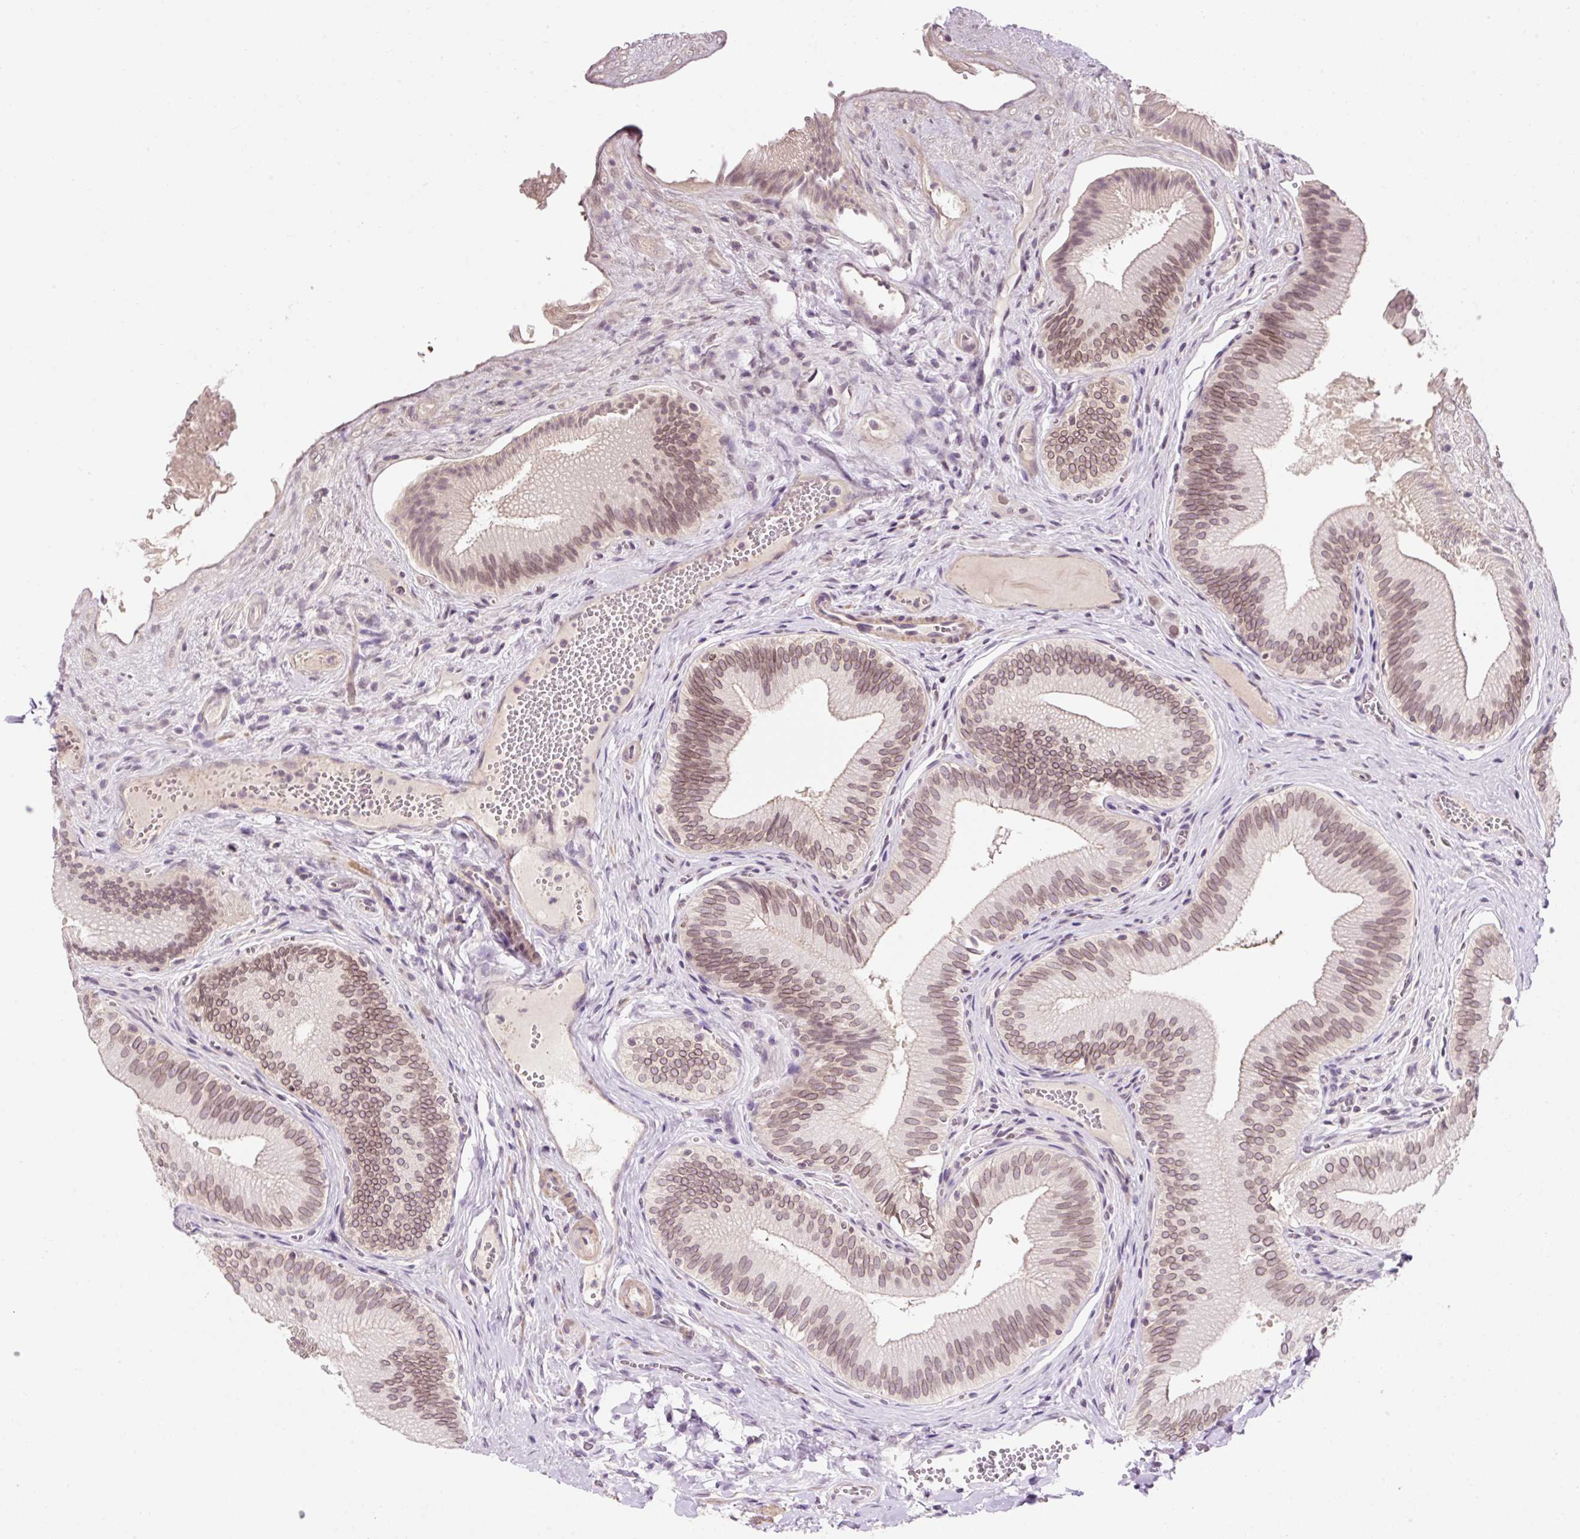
{"staining": {"intensity": "moderate", "quantity": ">75%", "location": "cytoplasmic/membranous,nuclear"}, "tissue": "gallbladder", "cell_type": "Glandular cells", "image_type": "normal", "snomed": [{"axis": "morphology", "description": "Normal tissue, NOS"}, {"axis": "topography", "description": "Gallbladder"}], "caption": "IHC image of unremarkable gallbladder: human gallbladder stained using IHC displays medium levels of moderate protein expression localized specifically in the cytoplasmic/membranous,nuclear of glandular cells, appearing as a cytoplasmic/membranous,nuclear brown color.", "gene": "ZNF610", "patient": {"sex": "male", "age": 17}}